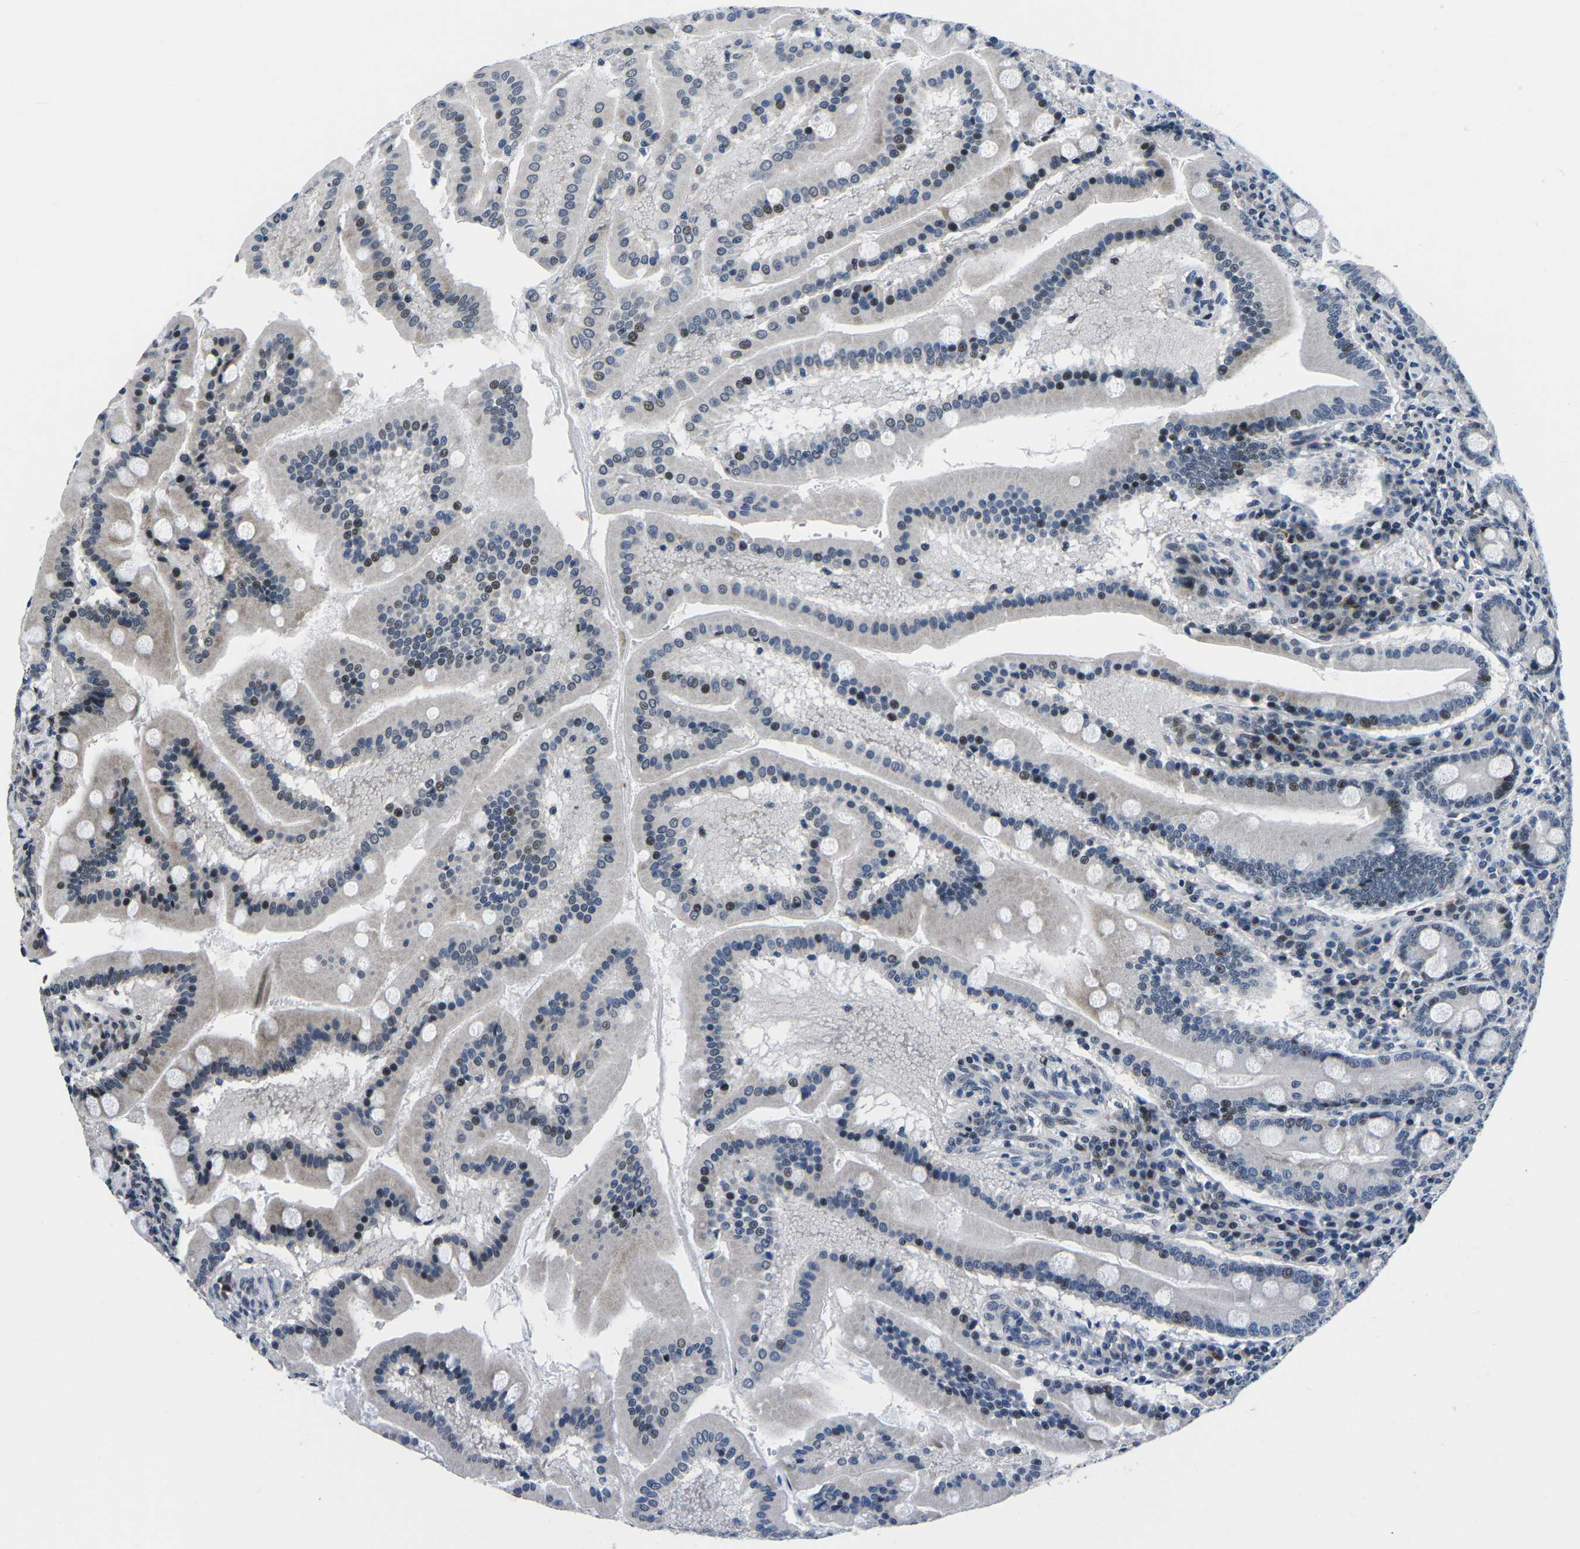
{"staining": {"intensity": "strong", "quantity": "25%-75%", "location": "nuclear"}, "tissue": "duodenum", "cell_type": "Glandular cells", "image_type": "normal", "snomed": [{"axis": "morphology", "description": "Normal tissue, NOS"}, {"axis": "topography", "description": "Duodenum"}], "caption": "Immunohistochemistry image of normal duodenum stained for a protein (brown), which exhibits high levels of strong nuclear expression in approximately 25%-75% of glandular cells.", "gene": "CDC73", "patient": {"sex": "male", "age": 50}}